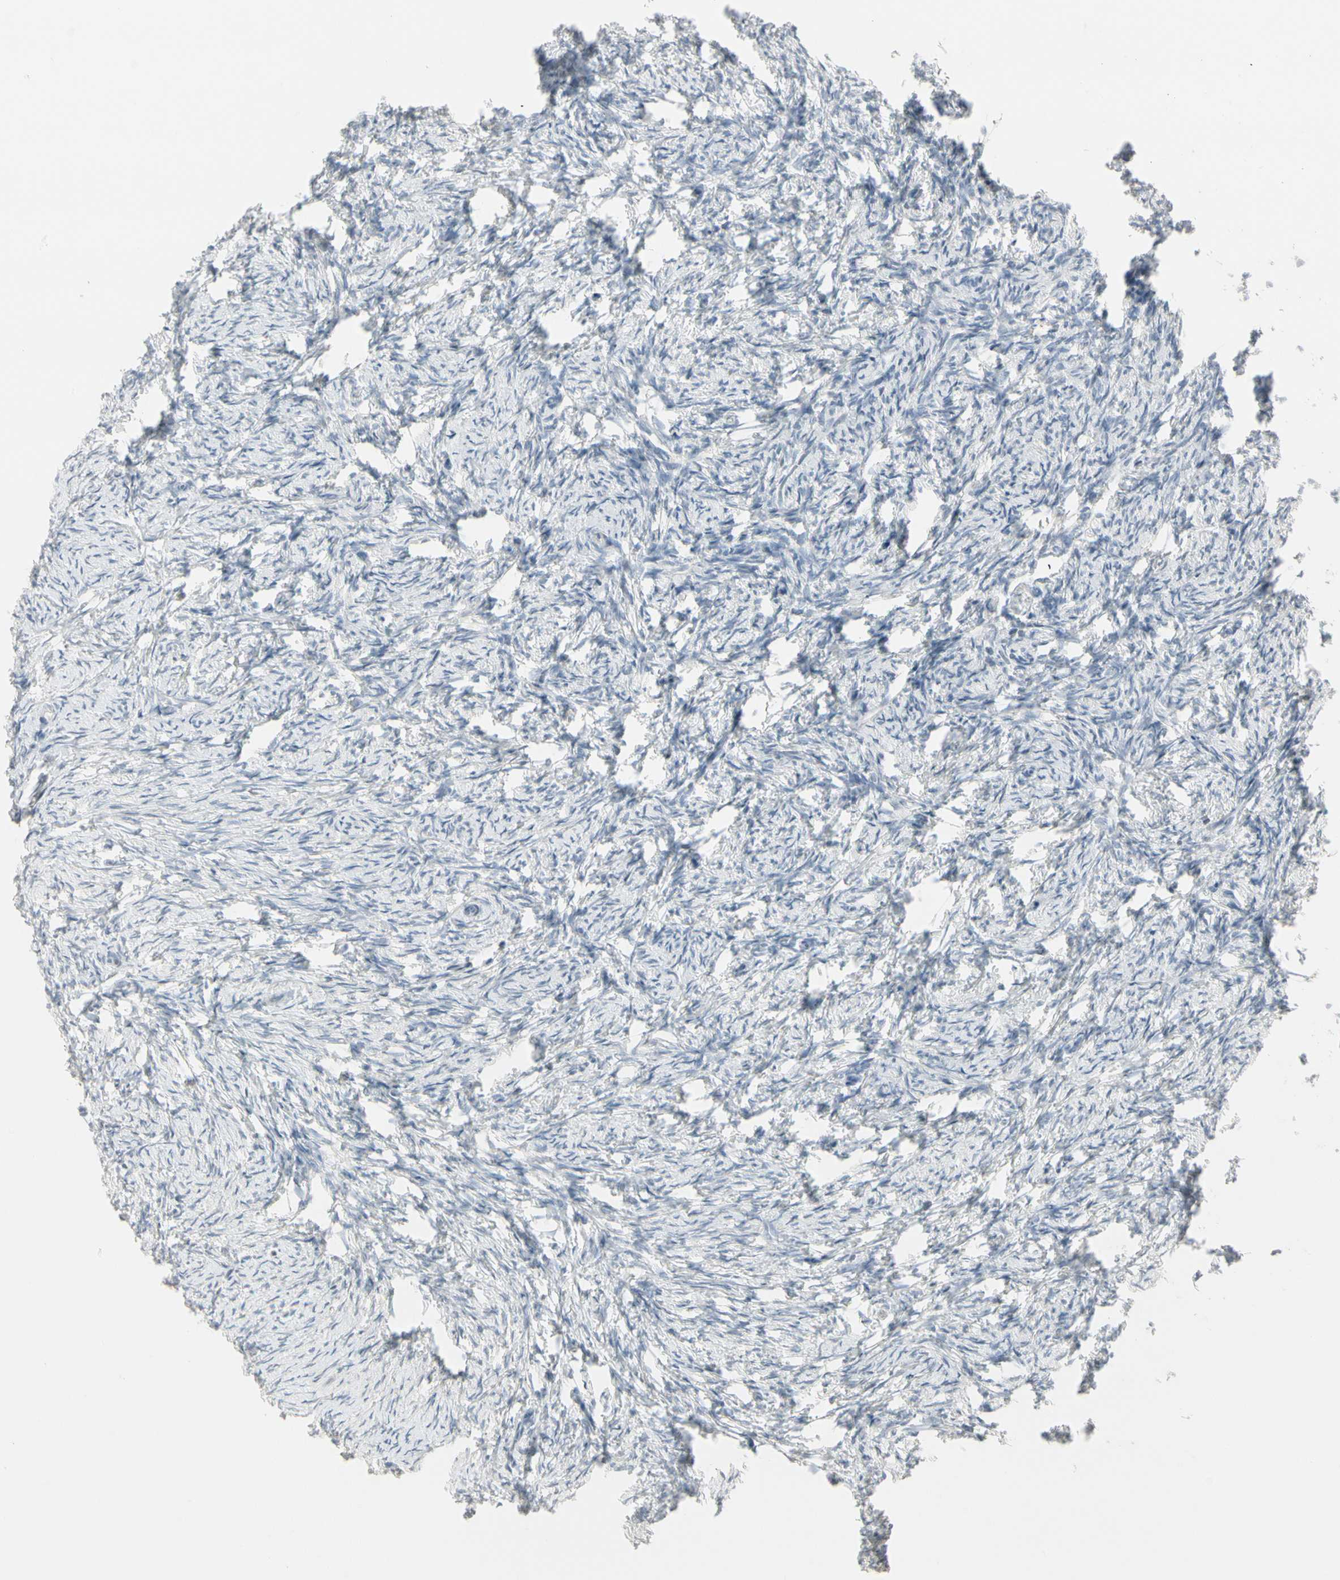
{"staining": {"intensity": "negative", "quantity": "none", "location": "none"}, "tissue": "ovary", "cell_type": "Ovarian stroma cells", "image_type": "normal", "snomed": [{"axis": "morphology", "description": "Normal tissue, NOS"}, {"axis": "topography", "description": "Ovary"}], "caption": "This photomicrograph is of unremarkable ovary stained with immunohistochemistry (IHC) to label a protein in brown with the nuclei are counter-stained blue. There is no positivity in ovarian stroma cells.", "gene": "DMPK", "patient": {"sex": "female", "age": 60}}